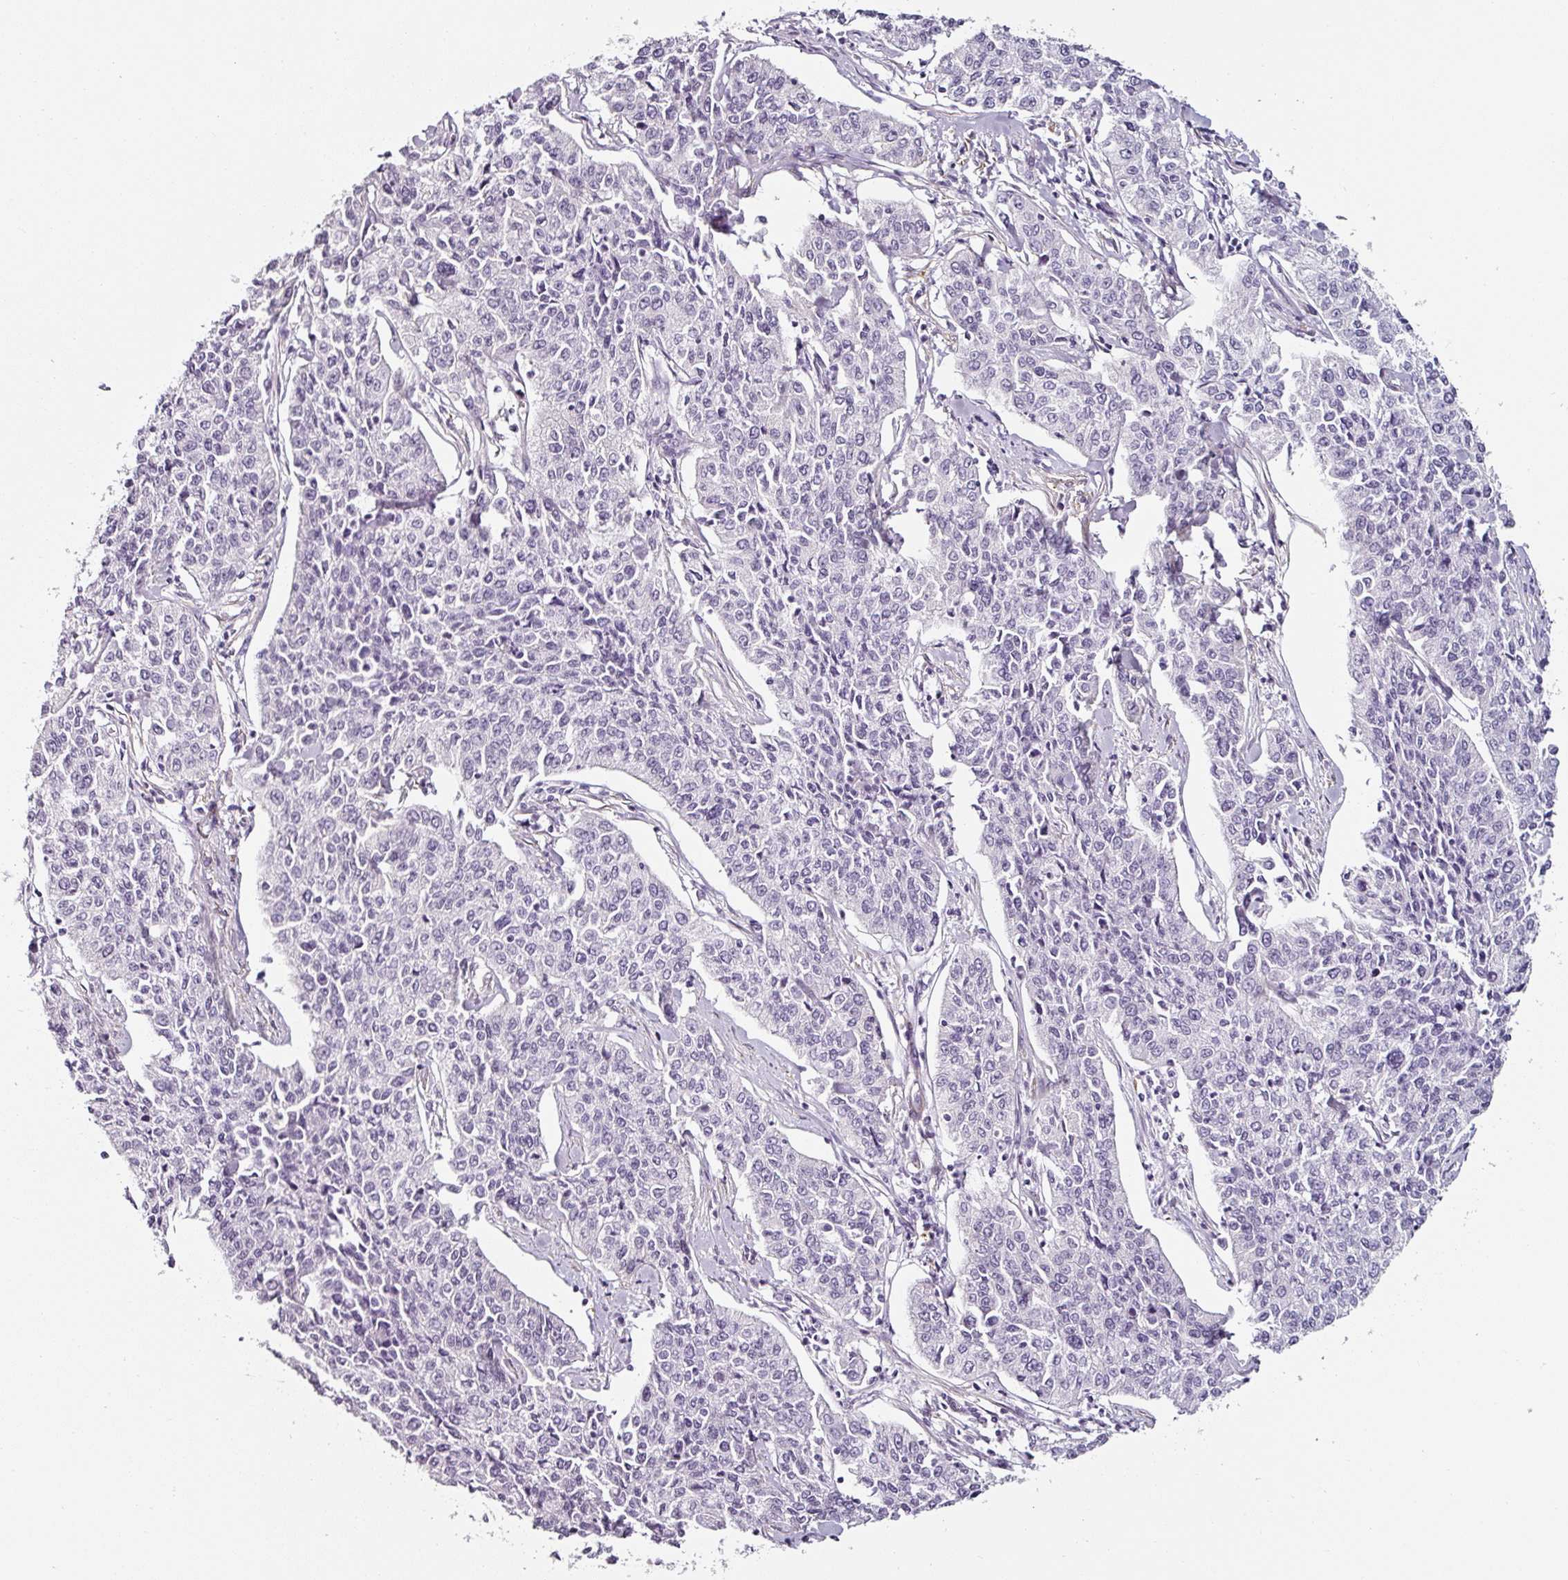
{"staining": {"intensity": "negative", "quantity": "none", "location": "none"}, "tissue": "cervical cancer", "cell_type": "Tumor cells", "image_type": "cancer", "snomed": [{"axis": "morphology", "description": "Squamous cell carcinoma, NOS"}, {"axis": "topography", "description": "Cervix"}], "caption": "Immunohistochemical staining of human cervical cancer (squamous cell carcinoma) shows no significant positivity in tumor cells. (DAB immunohistochemistry (IHC) visualized using brightfield microscopy, high magnification).", "gene": "CAP2", "patient": {"sex": "female", "age": 35}}